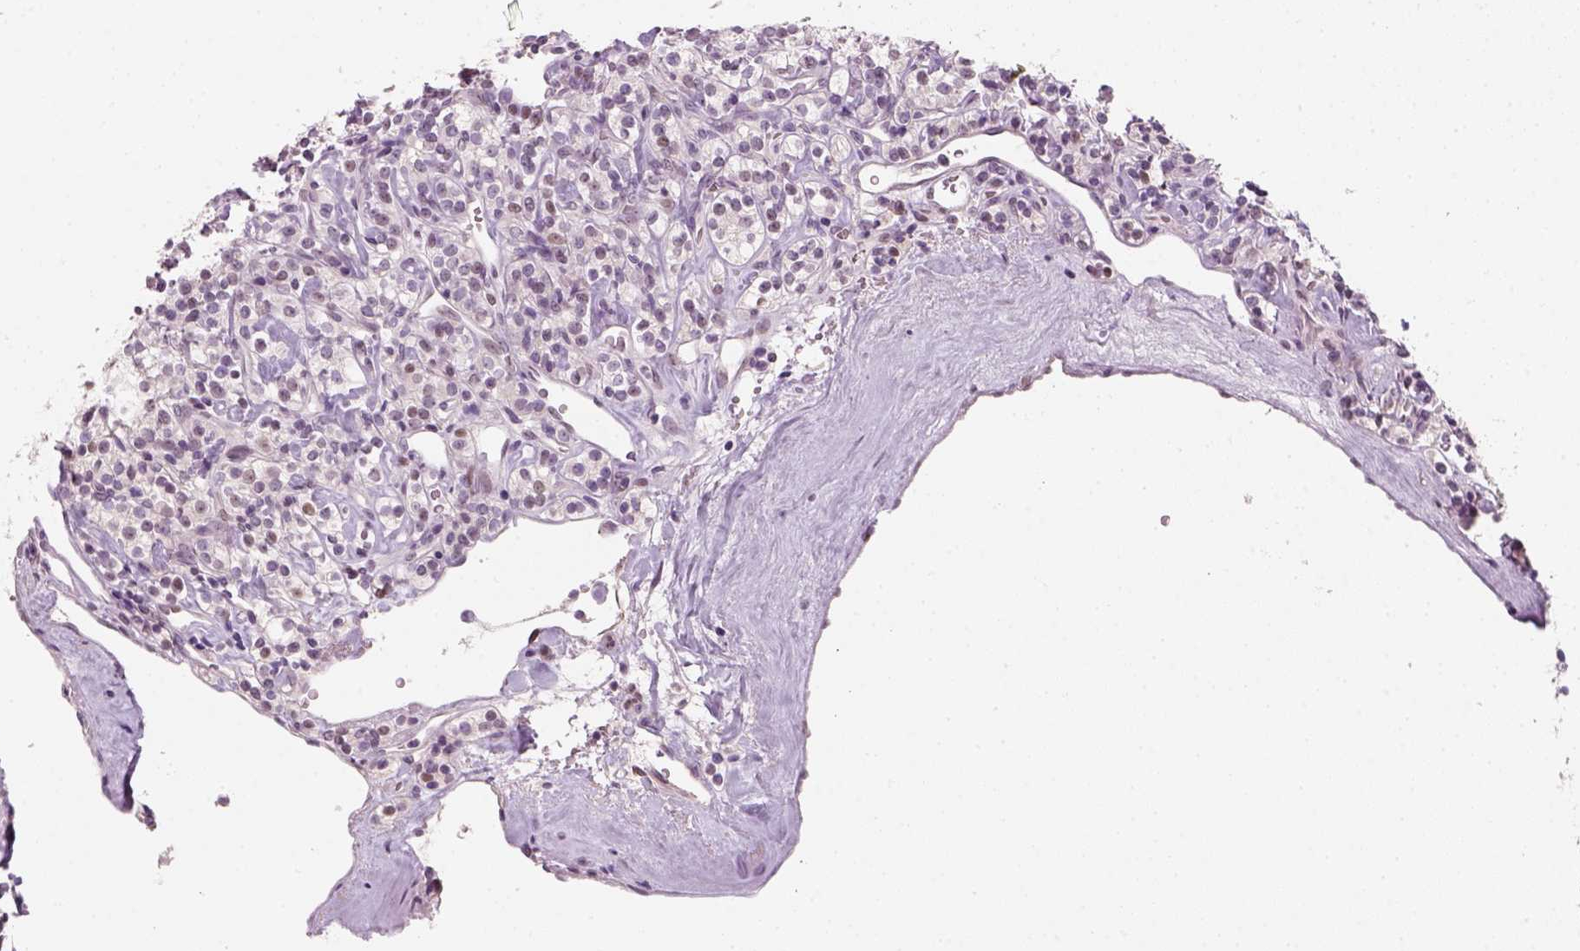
{"staining": {"intensity": "negative", "quantity": "none", "location": "none"}, "tissue": "renal cancer", "cell_type": "Tumor cells", "image_type": "cancer", "snomed": [{"axis": "morphology", "description": "Adenocarcinoma, NOS"}, {"axis": "topography", "description": "Kidney"}], "caption": "This histopathology image is of adenocarcinoma (renal) stained with IHC to label a protein in brown with the nuclei are counter-stained blue. There is no positivity in tumor cells. Nuclei are stained in blue.", "gene": "TP53", "patient": {"sex": "male", "age": 77}}